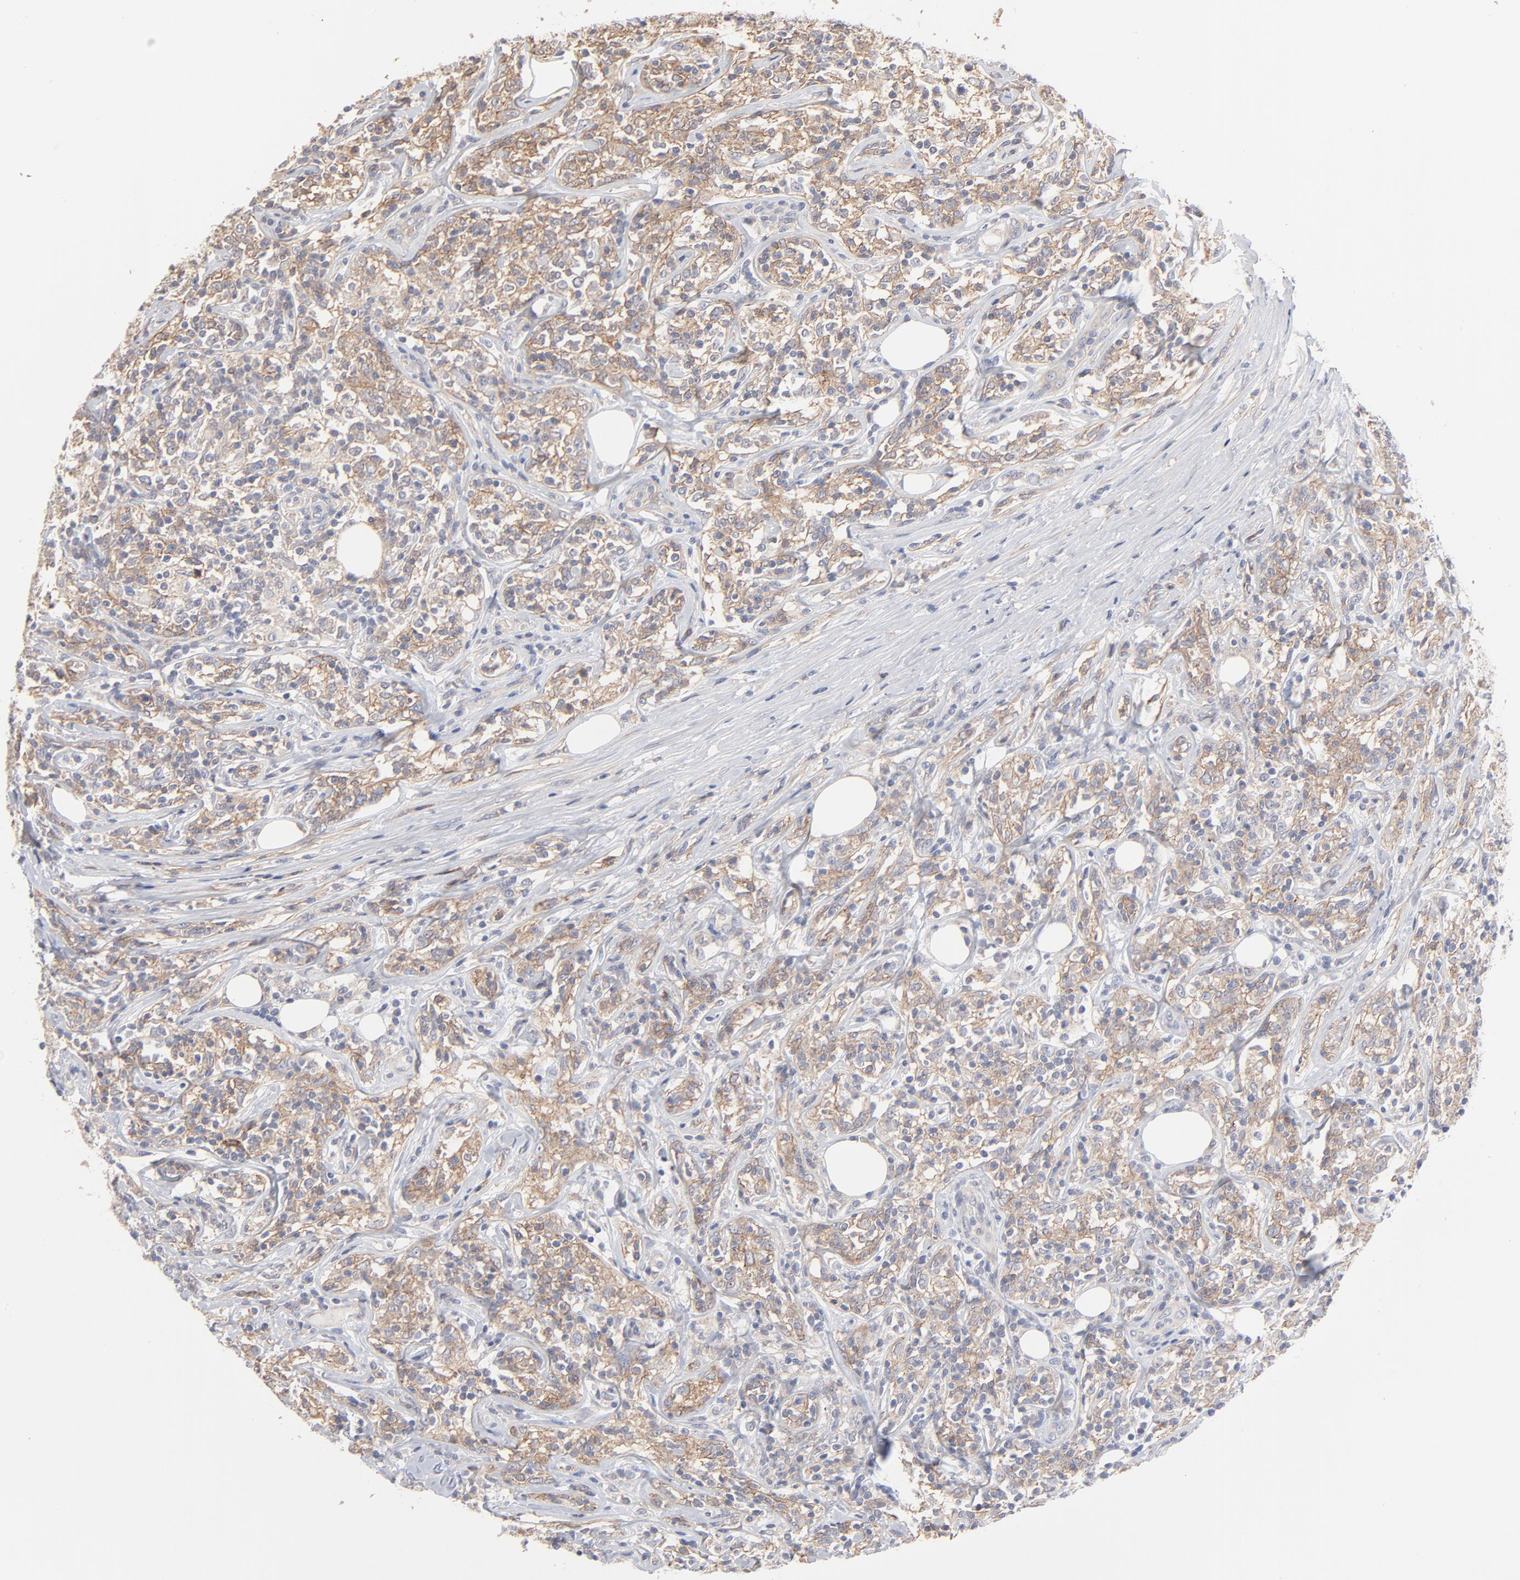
{"staining": {"intensity": "moderate", "quantity": ">75%", "location": "cytoplasmic/membranous"}, "tissue": "lymphoma", "cell_type": "Tumor cells", "image_type": "cancer", "snomed": [{"axis": "morphology", "description": "Malignant lymphoma, non-Hodgkin's type, High grade"}, {"axis": "topography", "description": "Lymph node"}], "caption": "Immunohistochemical staining of human malignant lymphoma, non-Hodgkin's type (high-grade) exhibits moderate cytoplasmic/membranous protein staining in approximately >75% of tumor cells. (Stains: DAB (3,3'-diaminobenzidine) in brown, nuclei in blue, Microscopy: brightfield microscopy at high magnification).", "gene": "SLC16A1", "patient": {"sex": "female", "age": 84}}